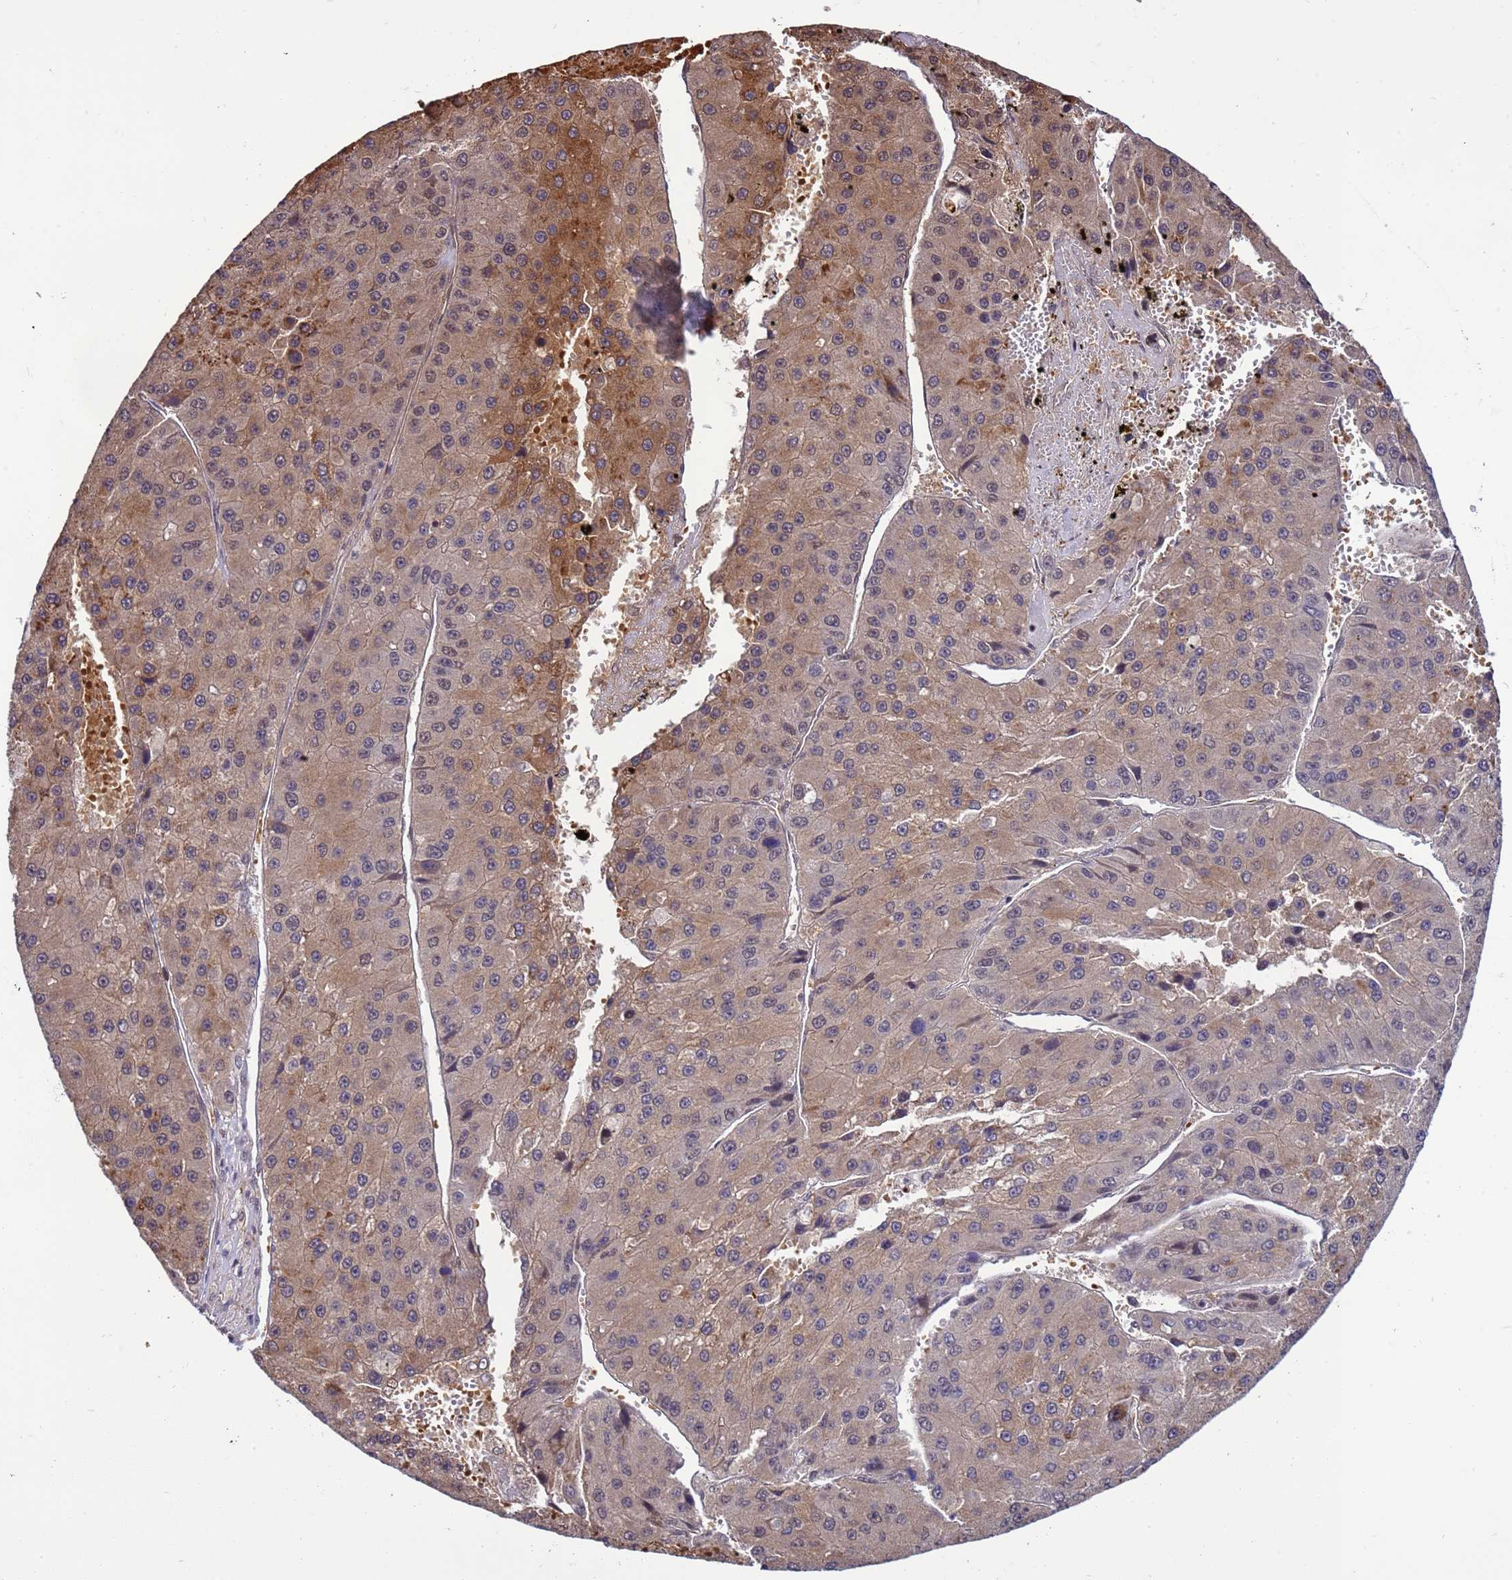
{"staining": {"intensity": "moderate", "quantity": "25%-75%", "location": "cytoplasmic/membranous"}, "tissue": "liver cancer", "cell_type": "Tumor cells", "image_type": "cancer", "snomed": [{"axis": "morphology", "description": "Carcinoma, Hepatocellular, NOS"}, {"axis": "topography", "description": "Liver"}], "caption": "Protein expression analysis of liver hepatocellular carcinoma reveals moderate cytoplasmic/membranous expression in approximately 25%-75% of tumor cells. (Stains: DAB in brown, nuclei in blue, Microscopy: brightfield microscopy at high magnification).", "gene": "GEN1", "patient": {"sex": "female", "age": 73}}